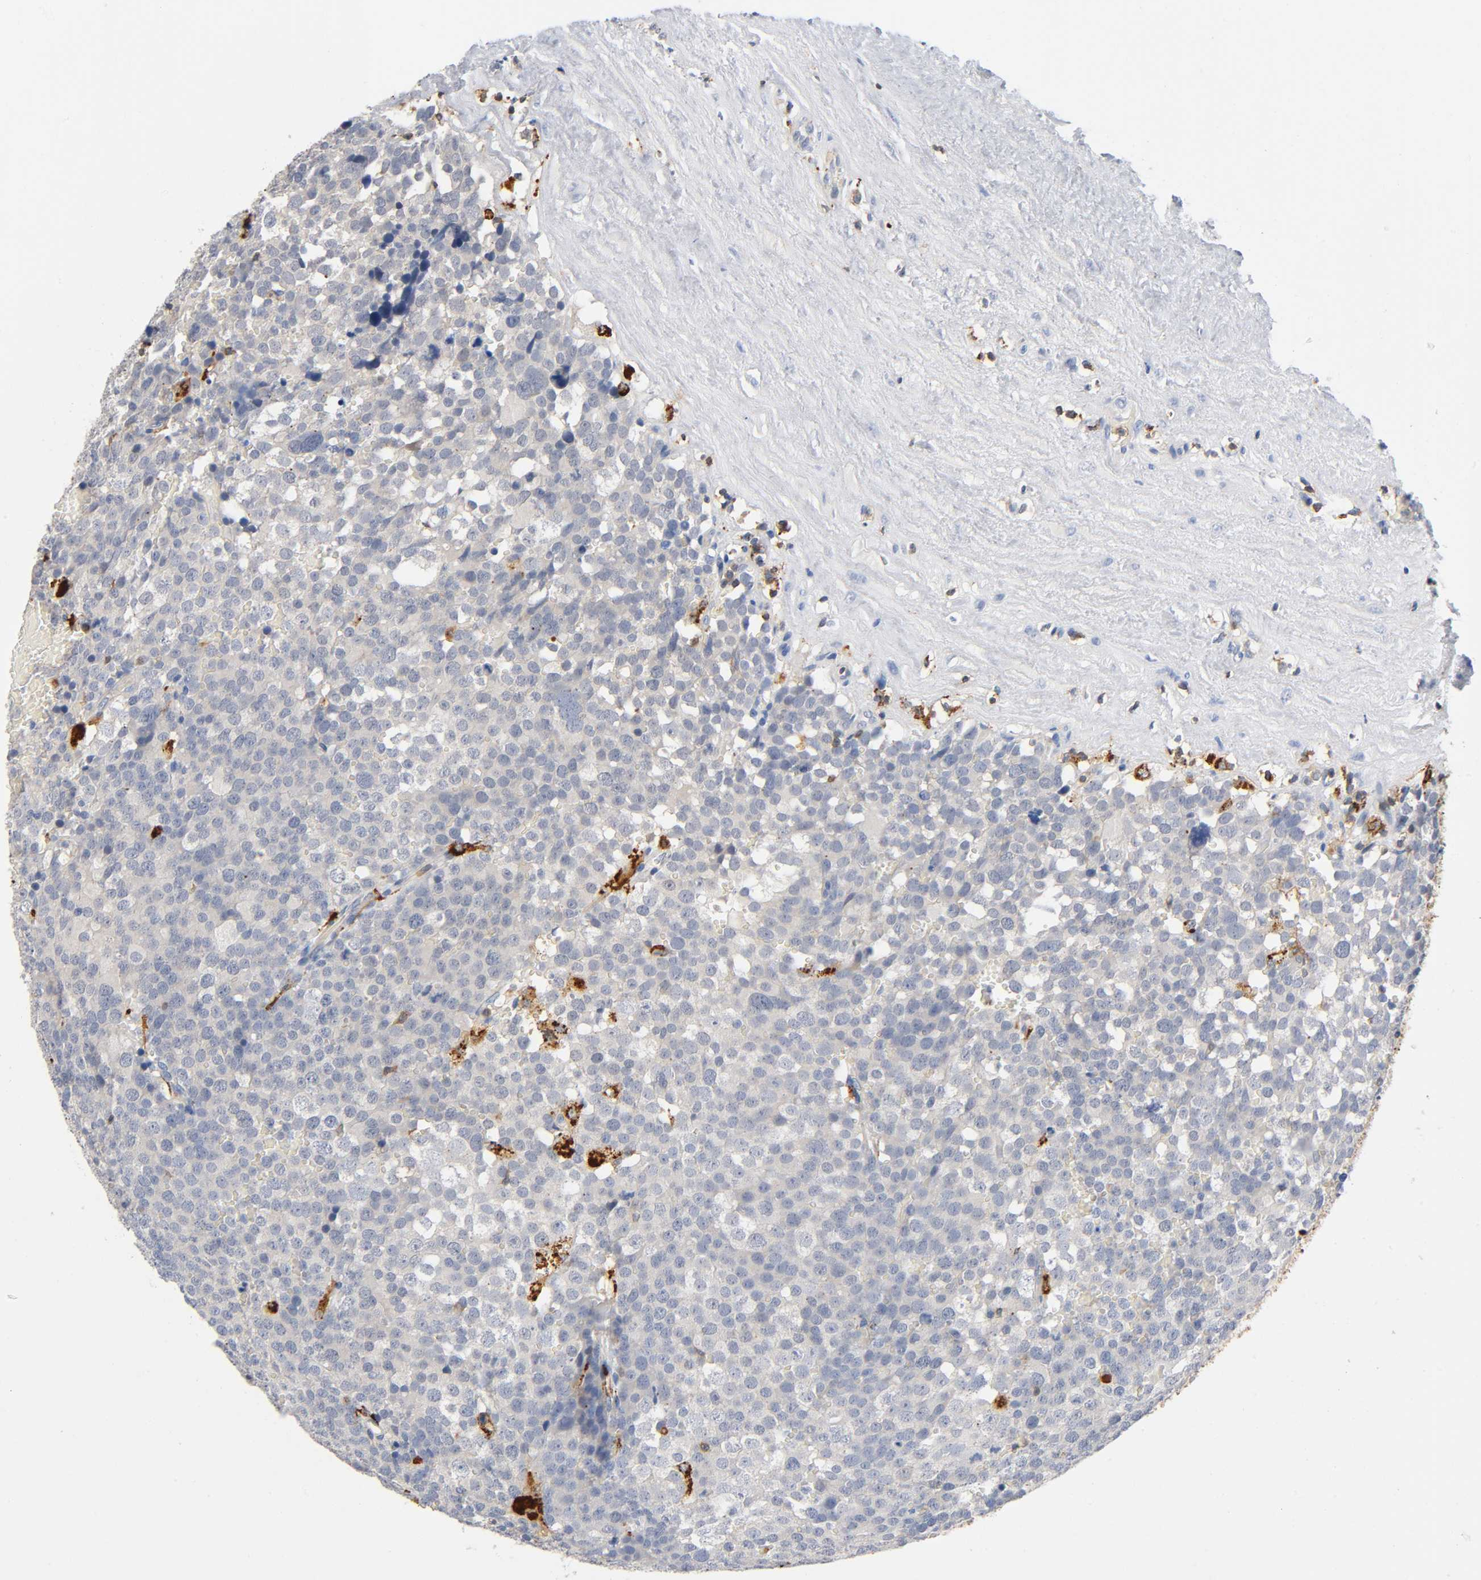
{"staining": {"intensity": "negative", "quantity": "none", "location": "none"}, "tissue": "testis cancer", "cell_type": "Tumor cells", "image_type": "cancer", "snomed": [{"axis": "morphology", "description": "Seminoma, NOS"}, {"axis": "topography", "description": "Testis"}], "caption": "An image of human testis seminoma is negative for staining in tumor cells.", "gene": "UCKL1", "patient": {"sex": "male", "age": 71}}